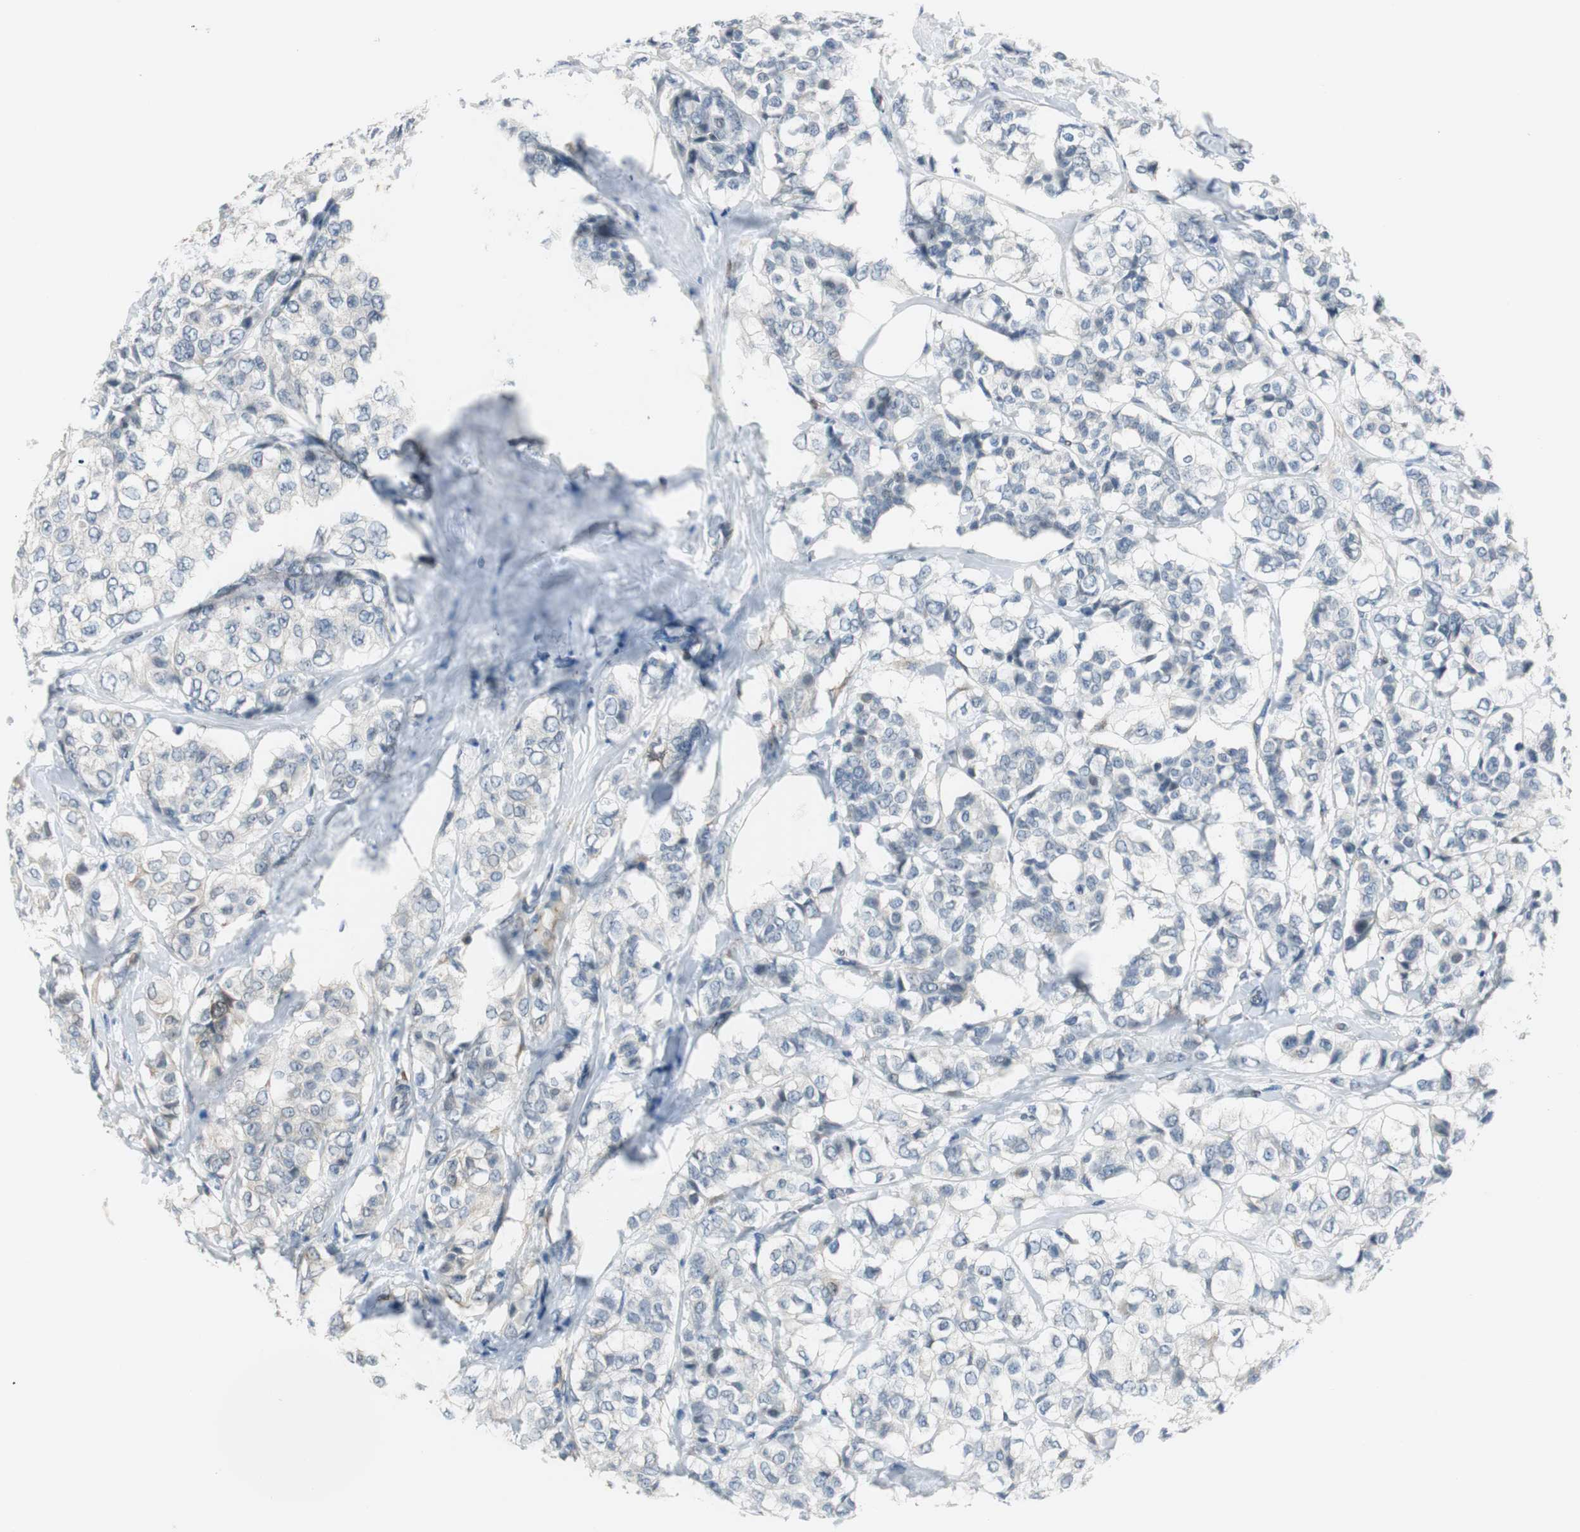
{"staining": {"intensity": "negative", "quantity": "none", "location": "none"}, "tissue": "breast cancer", "cell_type": "Tumor cells", "image_type": "cancer", "snomed": [{"axis": "morphology", "description": "Lobular carcinoma"}, {"axis": "topography", "description": "Breast"}], "caption": "High magnification brightfield microscopy of breast cancer stained with DAB (brown) and counterstained with hematoxylin (blue): tumor cells show no significant staining. (Stains: DAB immunohistochemistry with hematoxylin counter stain, Microscopy: brightfield microscopy at high magnification).", "gene": "FHL2", "patient": {"sex": "female", "age": 60}}